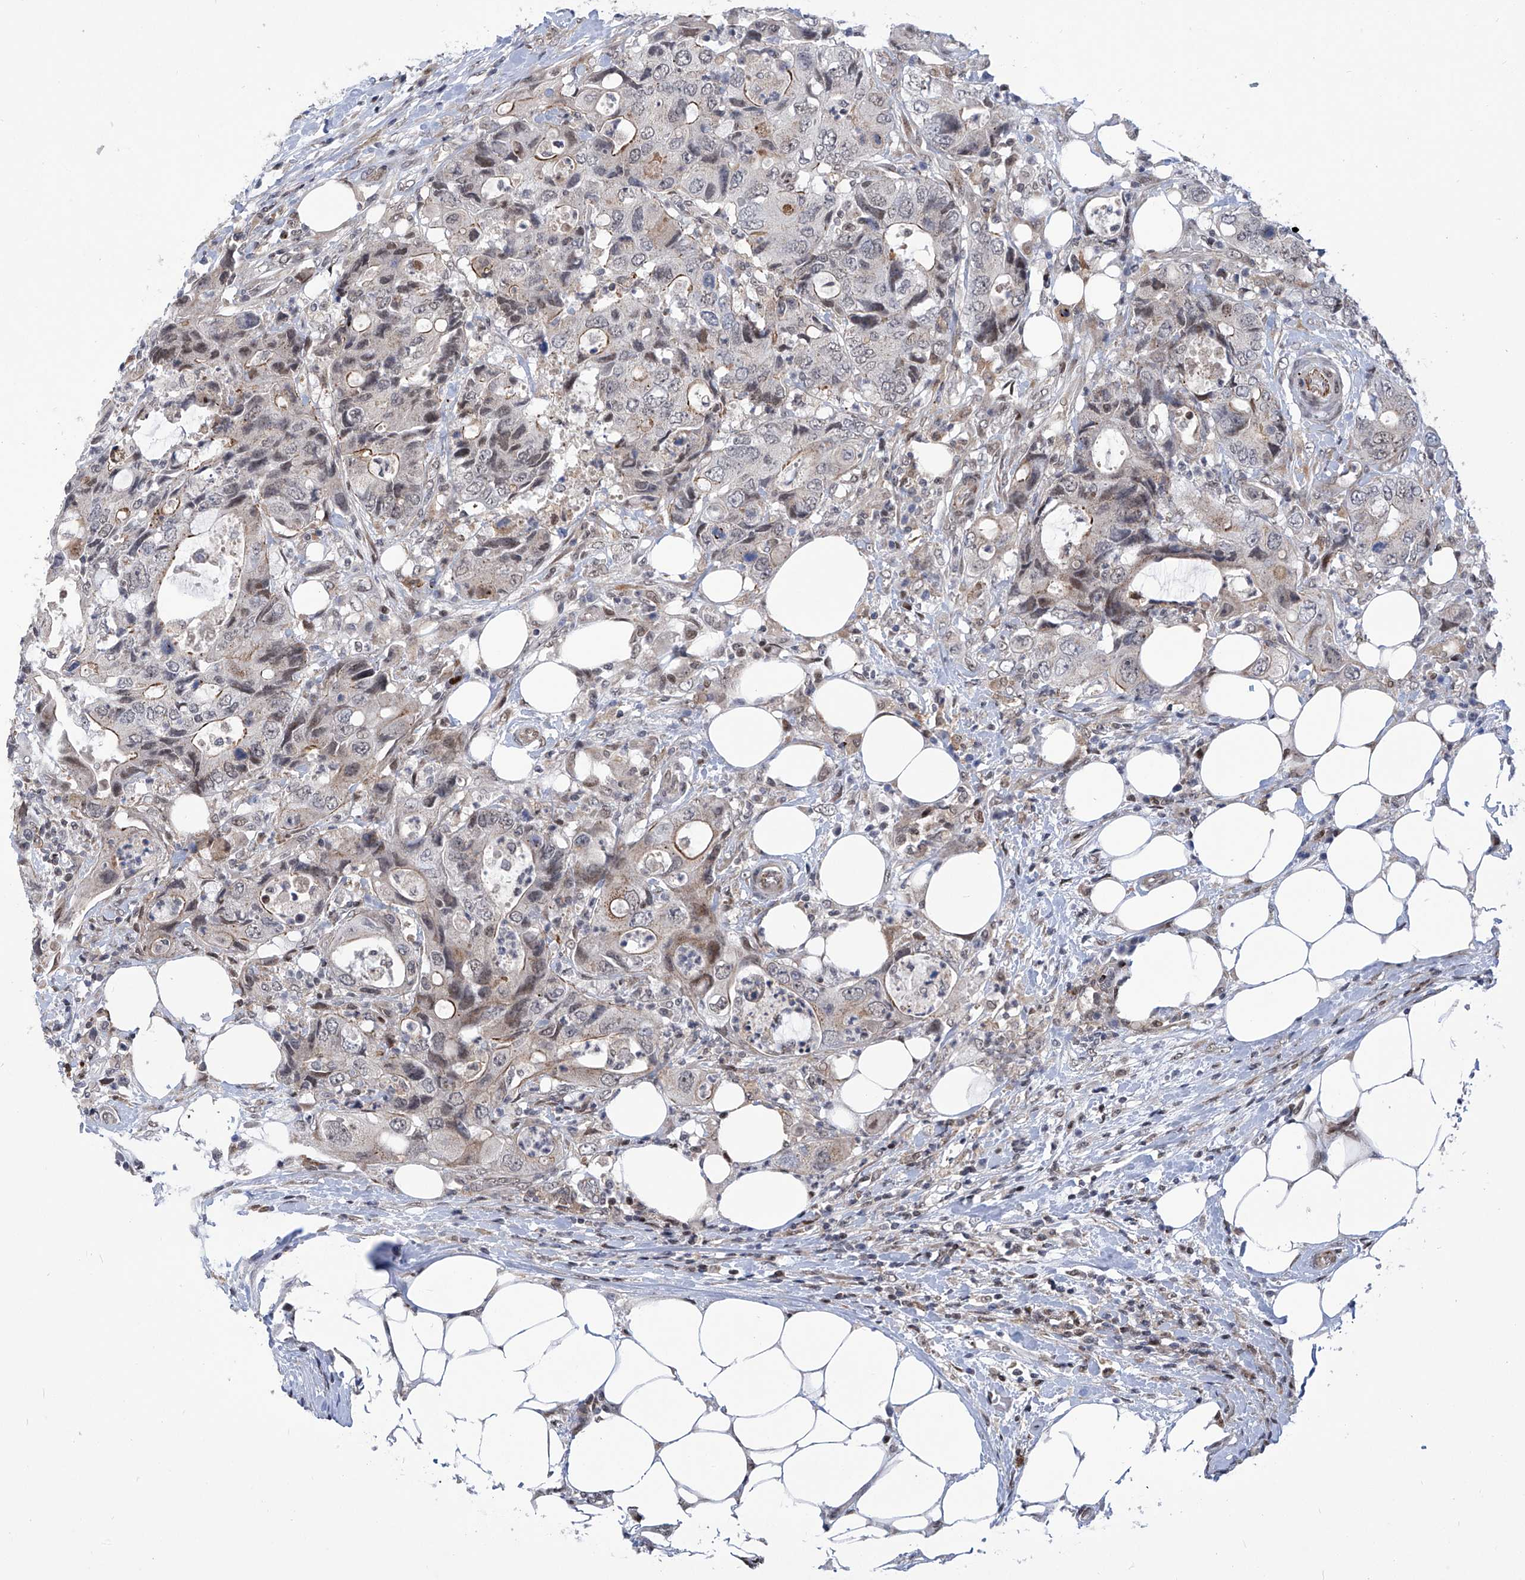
{"staining": {"intensity": "moderate", "quantity": "<25%", "location": "cytoplasmic/membranous"}, "tissue": "colorectal cancer", "cell_type": "Tumor cells", "image_type": "cancer", "snomed": [{"axis": "morphology", "description": "Adenocarcinoma, NOS"}, {"axis": "topography", "description": "Colon"}], "caption": "Adenocarcinoma (colorectal) tissue demonstrates moderate cytoplasmic/membranous expression in about <25% of tumor cells, visualized by immunohistochemistry. The staining was performed using DAB, with brown indicating positive protein expression. Nuclei are stained blue with hematoxylin.", "gene": "CEP290", "patient": {"sex": "male", "age": 71}}